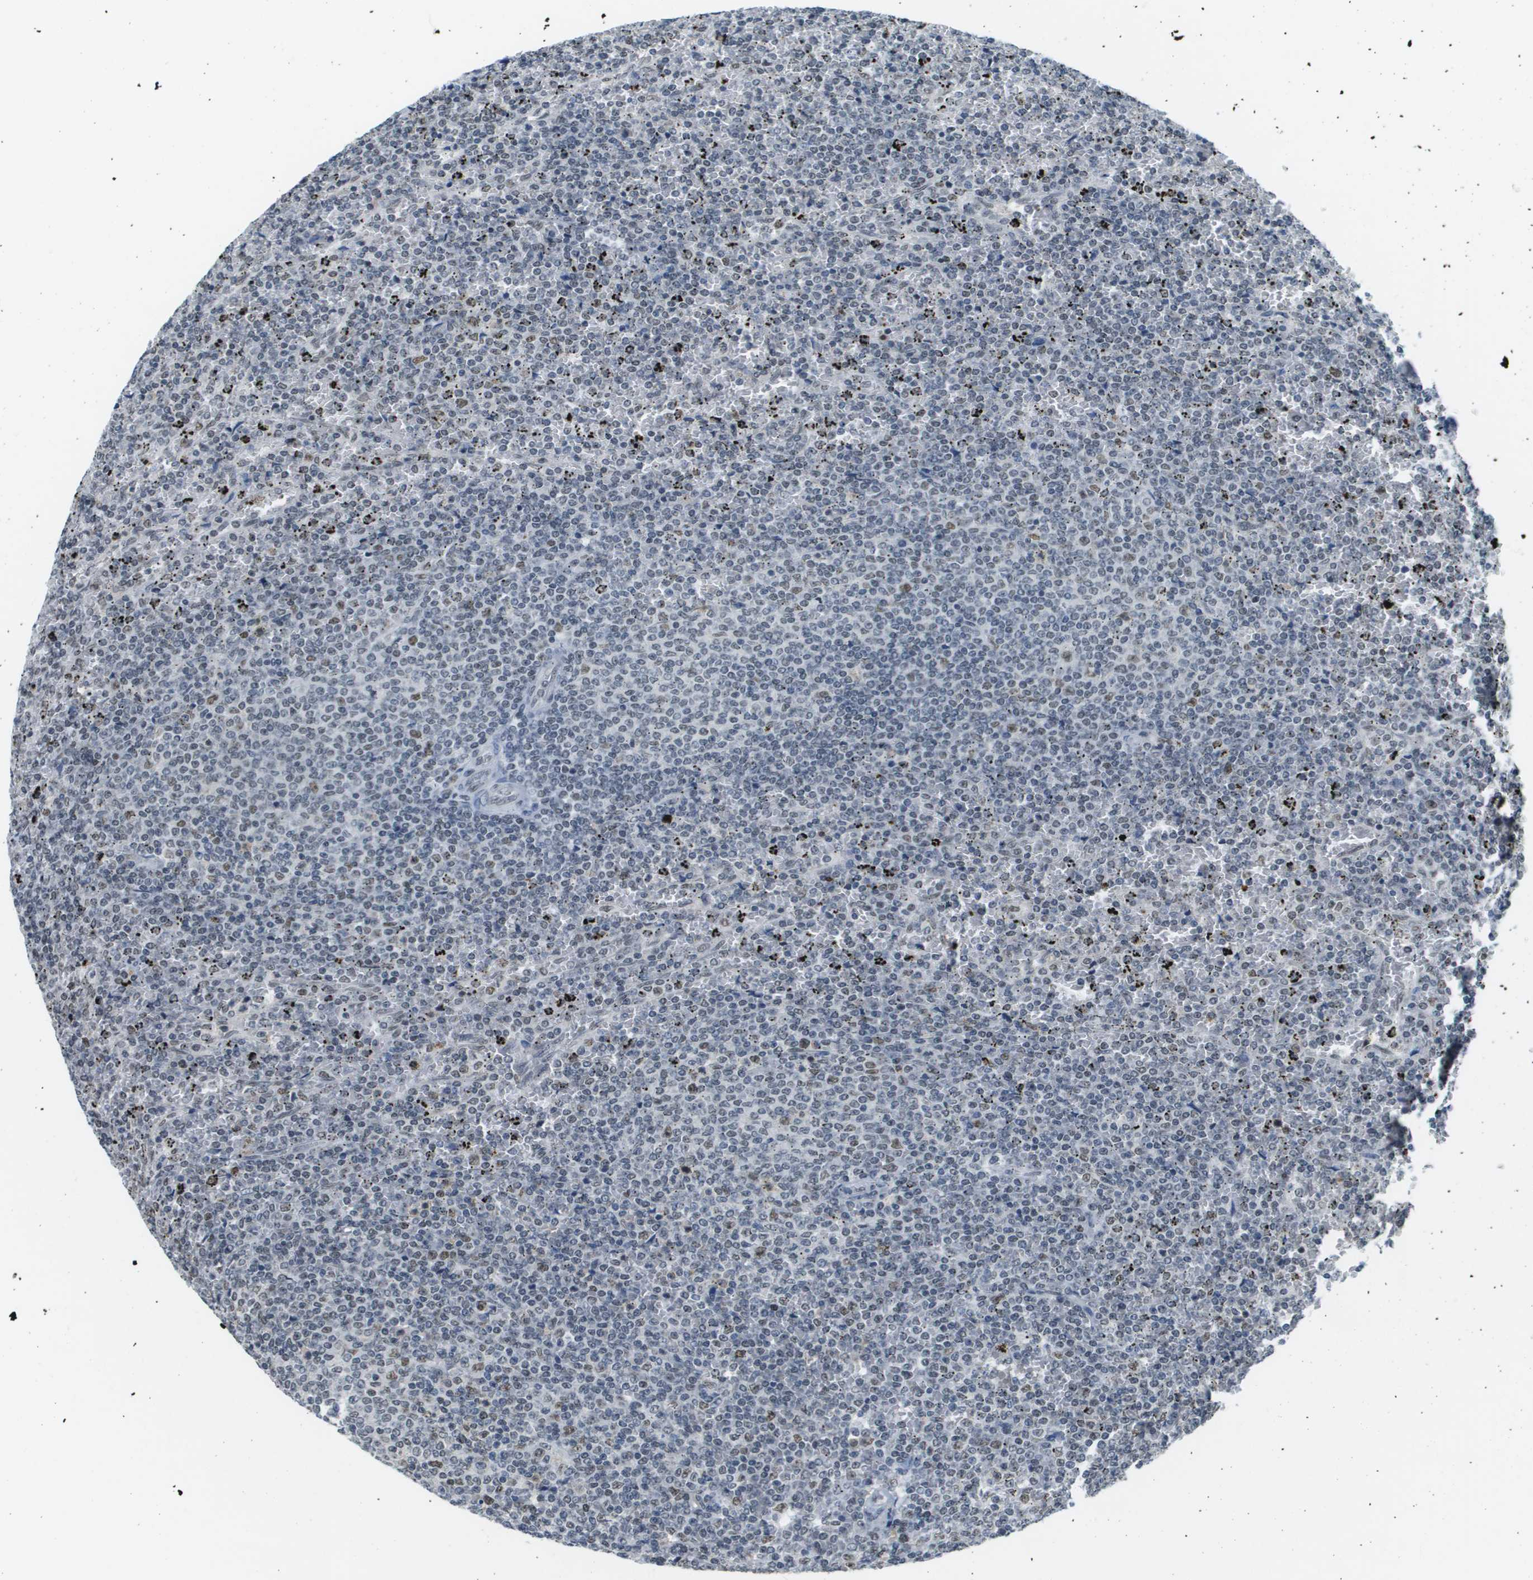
{"staining": {"intensity": "weak", "quantity": "25%-75%", "location": "nuclear"}, "tissue": "lymphoma", "cell_type": "Tumor cells", "image_type": "cancer", "snomed": [{"axis": "morphology", "description": "Malignant lymphoma, non-Hodgkin's type, Low grade"}, {"axis": "topography", "description": "Spleen"}], "caption": "Tumor cells display low levels of weak nuclear positivity in approximately 25%-75% of cells in low-grade malignant lymphoma, non-Hodgkin's type. The protein of interest is shown in brown color, while the nuclei are stained blue.", "gene": "CBX5", "patient": {"sex": "female", "age": 77}}